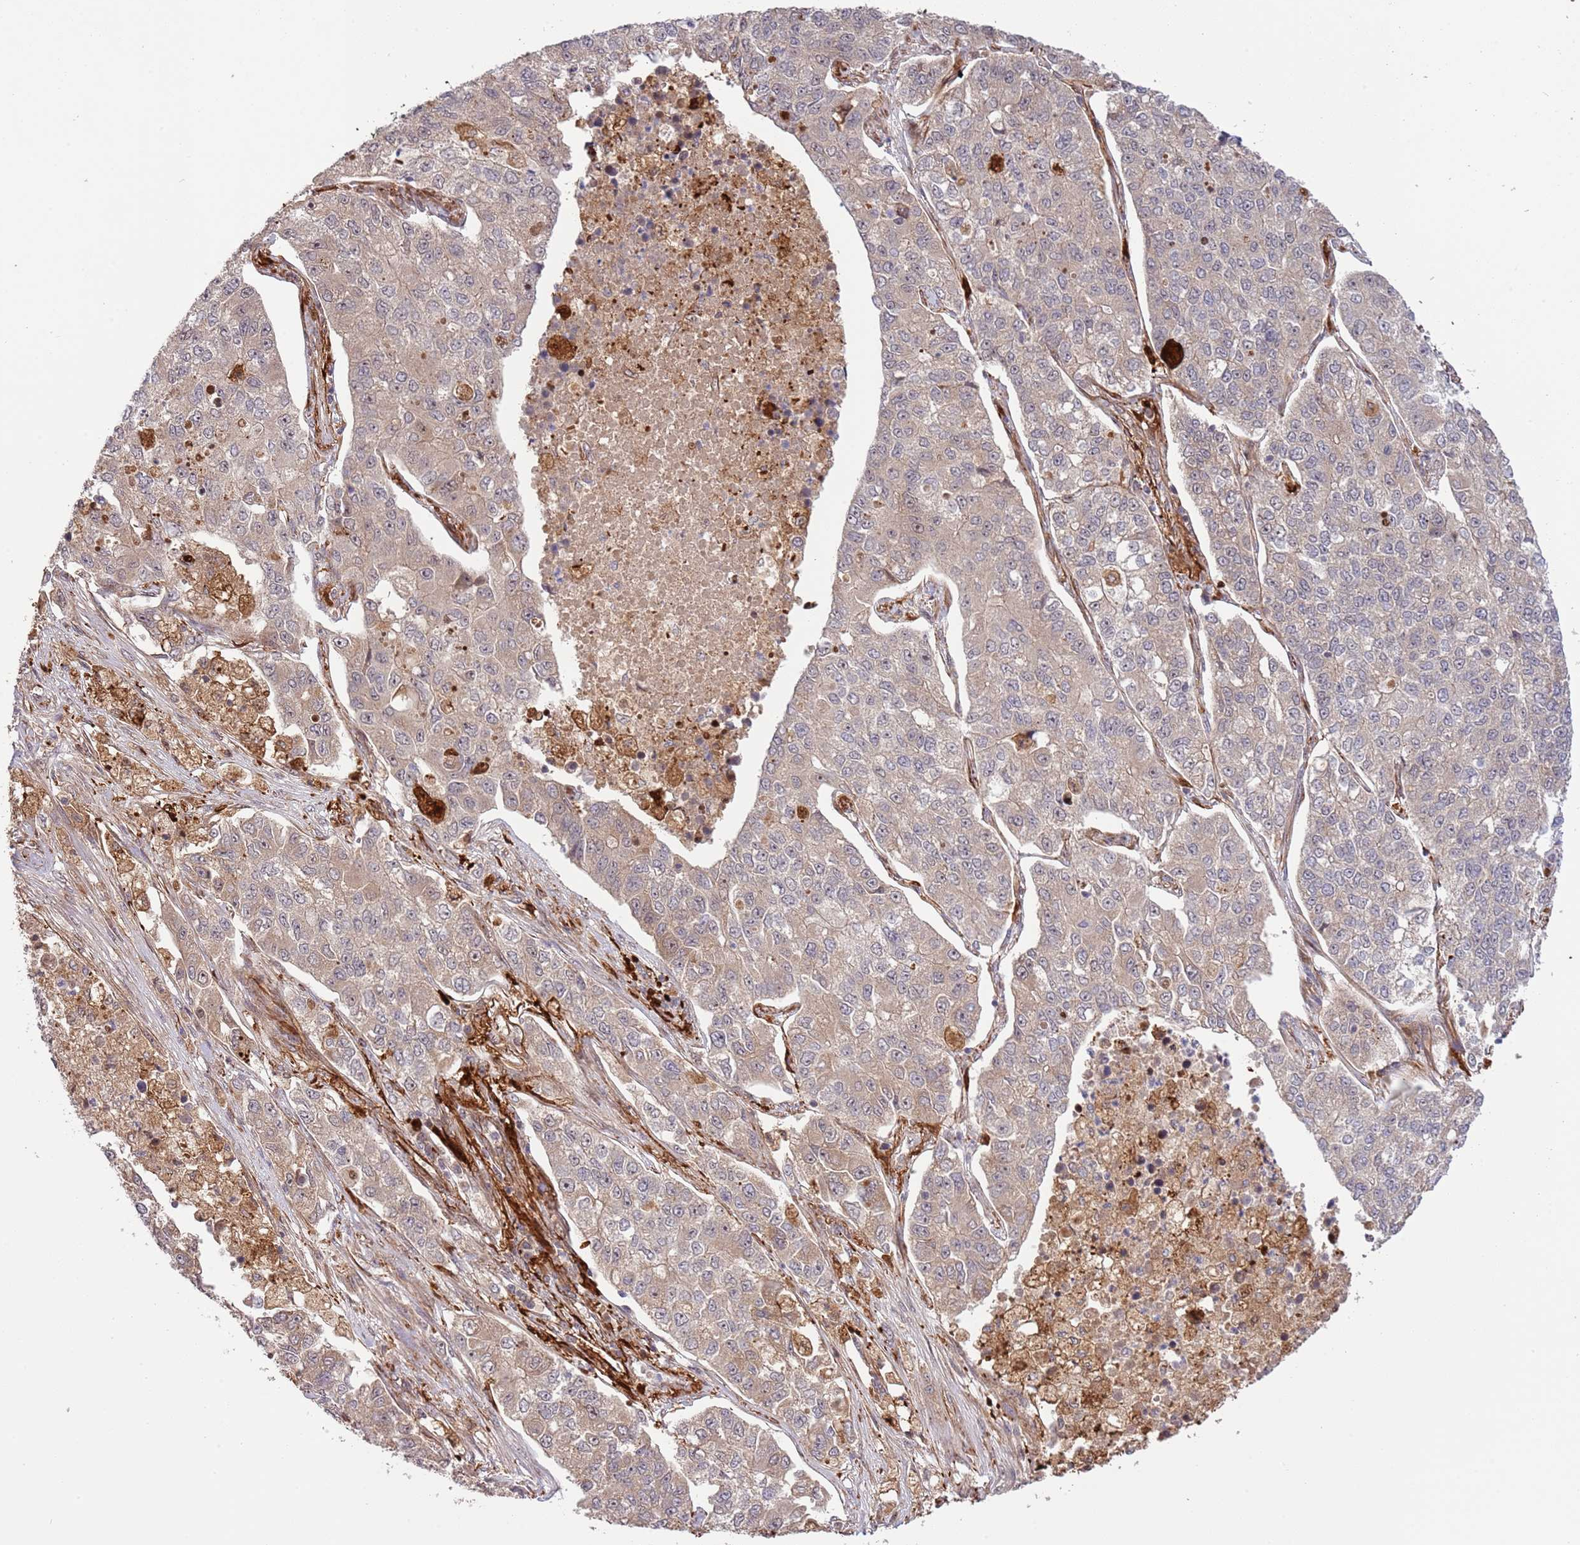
{"staining": {"intensity": "weak", "quantity": ">75%", "location": "cytoplasmic/membranous"}, "tissue": "lung cancer", "cell_type": "Tumor cells", "image_type": "cancer", "snomed": [{"axis": "morphology", "description": "Adenocarcinoma, NOS"}, {"axis": "topography", "description": "Lung"}], "caption": "Immunohistochemical staining of human adenocarcinoma (lung) displays weak cytoplasmic/membranous protein positivity in about >75% of tumor cells.", "gene": "NEK3", "patient": {"sex": "male", "age": 49}}